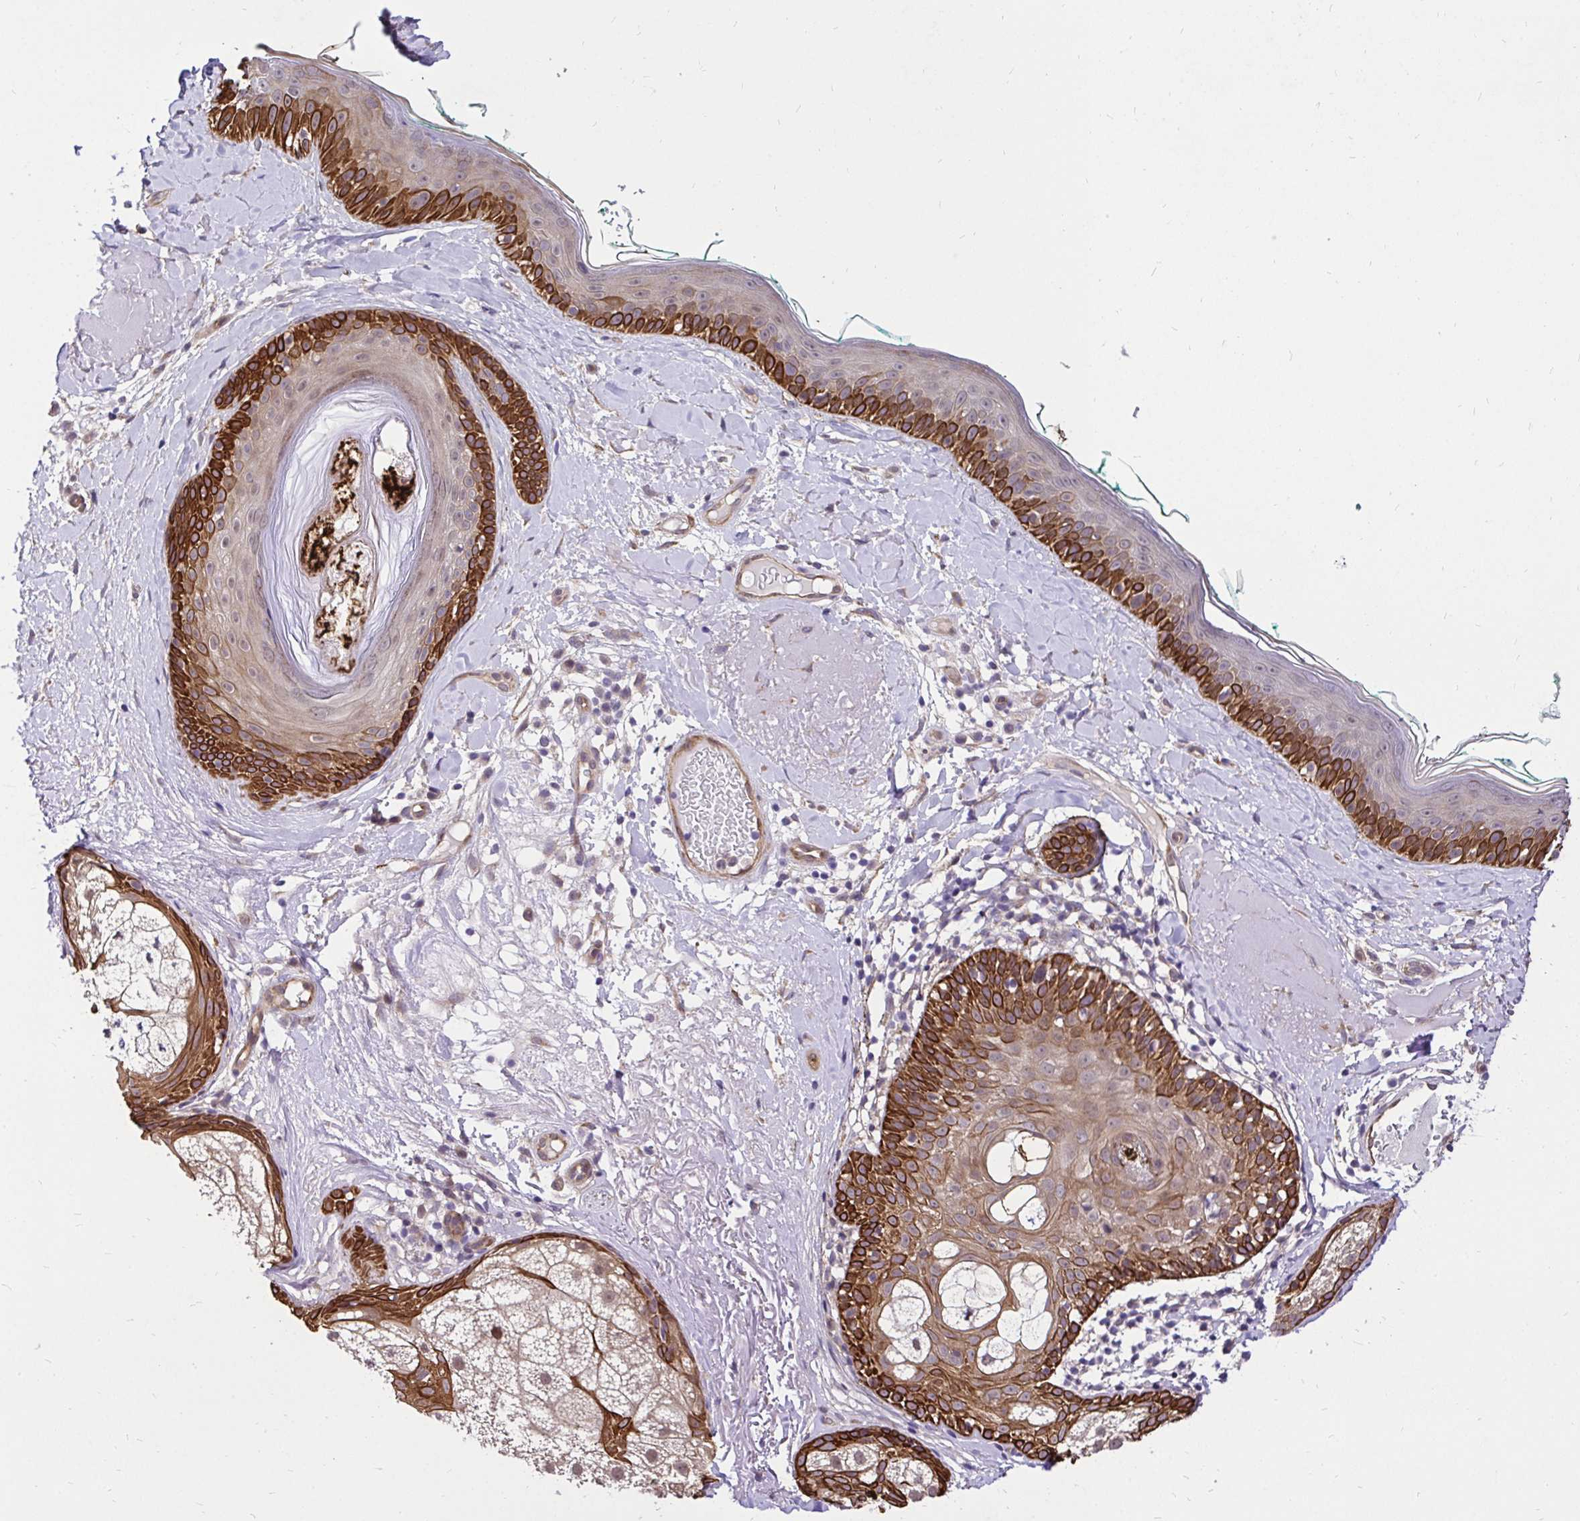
{"staining": {"intensity": "weak", "quantity": ">75%", "location": "cytoplasmic/membranous"}, "tissue": "skin", "cell_type": "Fibroblasts", "image_type": "normal", "snomed": [{"axis": "morphology", "description": "Normal tissue, NOS"}, {"axis": "topography", "description": "Skin"}], "caption": "This photomicrograph demonstrates IHC staining of unremarkable skin, with low weak cytoplasmic/membranous expression in about >75% of fibroblasts.", "gene": "CCDC122", "patient": {"sex": "male", "age": 73}}